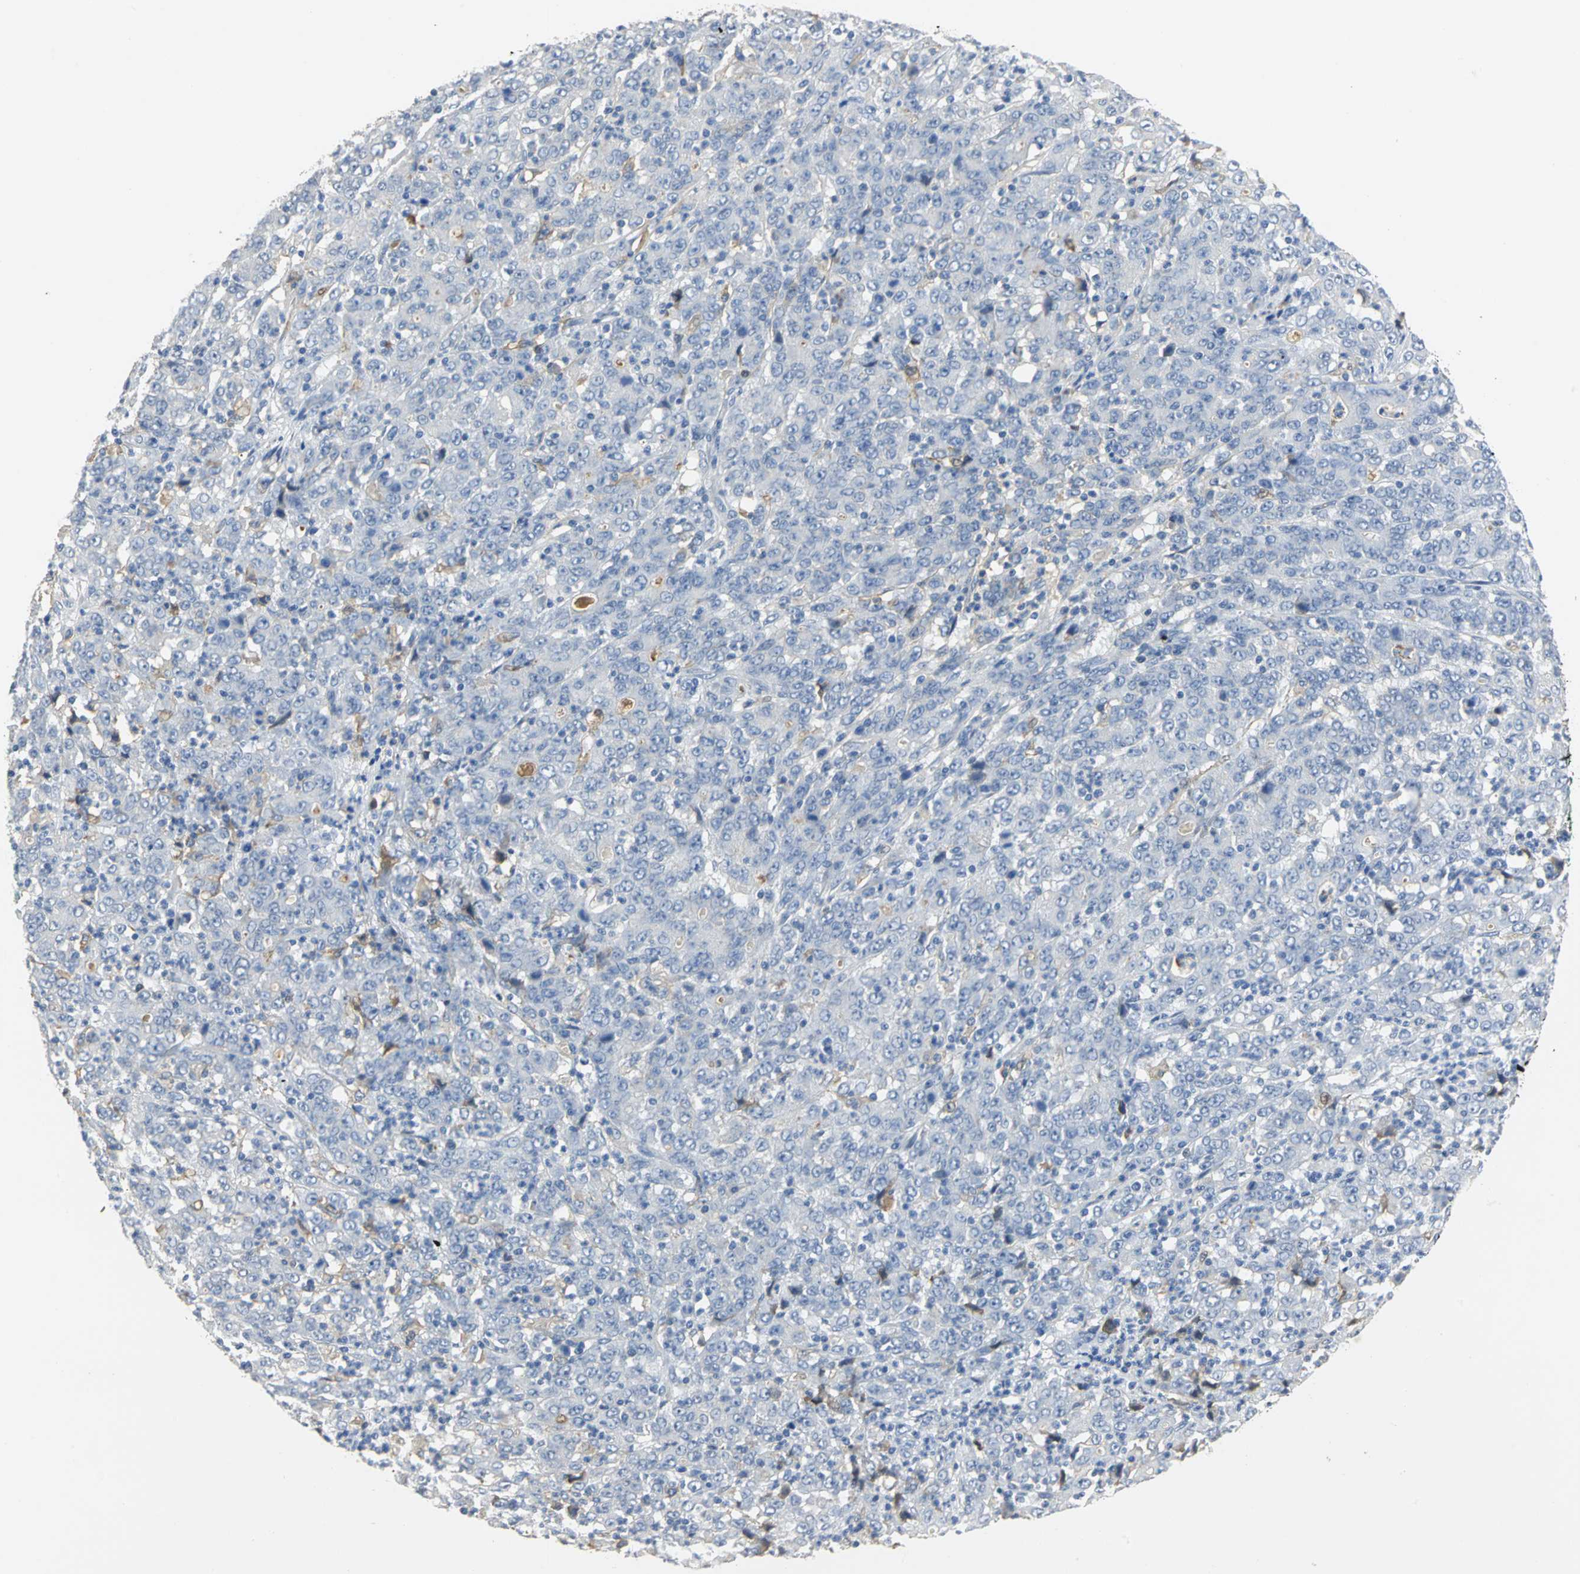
{"staining": {"intensity": "negative", "quantity": "none", "location": "none"}, "tissue": "stomach cancer", "cell_type": "Tumor cells", "image_type": "cancer", "snomed": [{"axis": "morphology", "description": "Adenocarcinoma, NOS"}, {"axis": "topography", "description": "Stomach, lower"}], "caption": "High power microscopy micrograph of an immunohistochemistry (IHC) photomicrograph of adenocarcinoma (stomach), revealing no significant expression in tumor cells. (Brightfield microscopy of DAB (3,3'-diaminobenzidine) immunohistochemistry at high magnification).", "gene": "GYG2", "patient": {"sex": "female", "age": 71}}